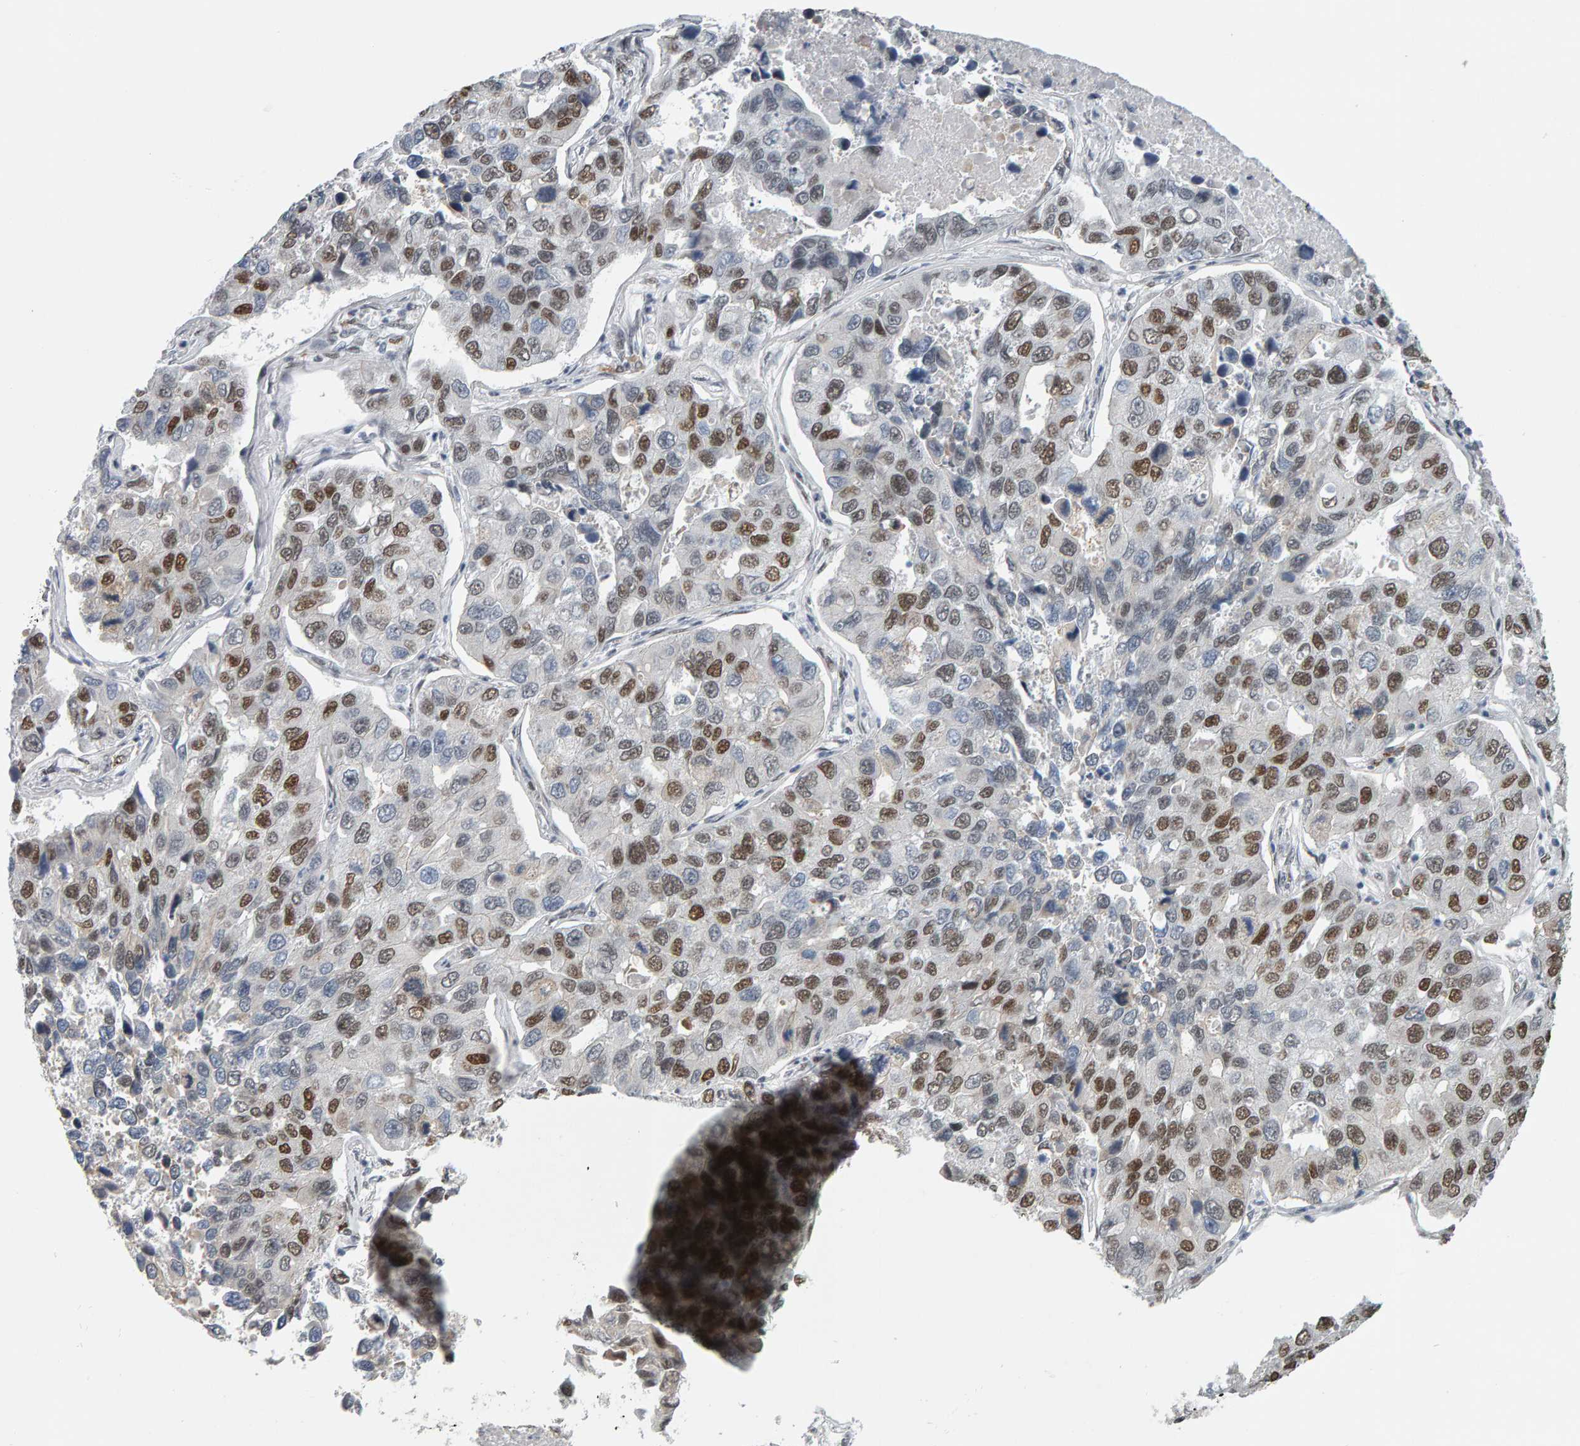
{"staining": {"intensity": "moderate", "quantity": ">75%", "location": "nuclear"}, "tissue": "lung cancer", "cell_type": "Tumor cells", "image_type": "cancer", "snomed": [{"axis": "morphology", "description": "Adenocarcinoma, NOS"}, {"axis": "topography", "description": "Lung"}], "caption": "The image exhibits a brown stain indicating the presence of a protein in the nuclear of tumor cells in lung adenocarcinoma. (Brightfield microscopy of DAB IHC at high magnification).", "gene": "ATF7IP", "patient": {"sex": "male", "age": 64}}